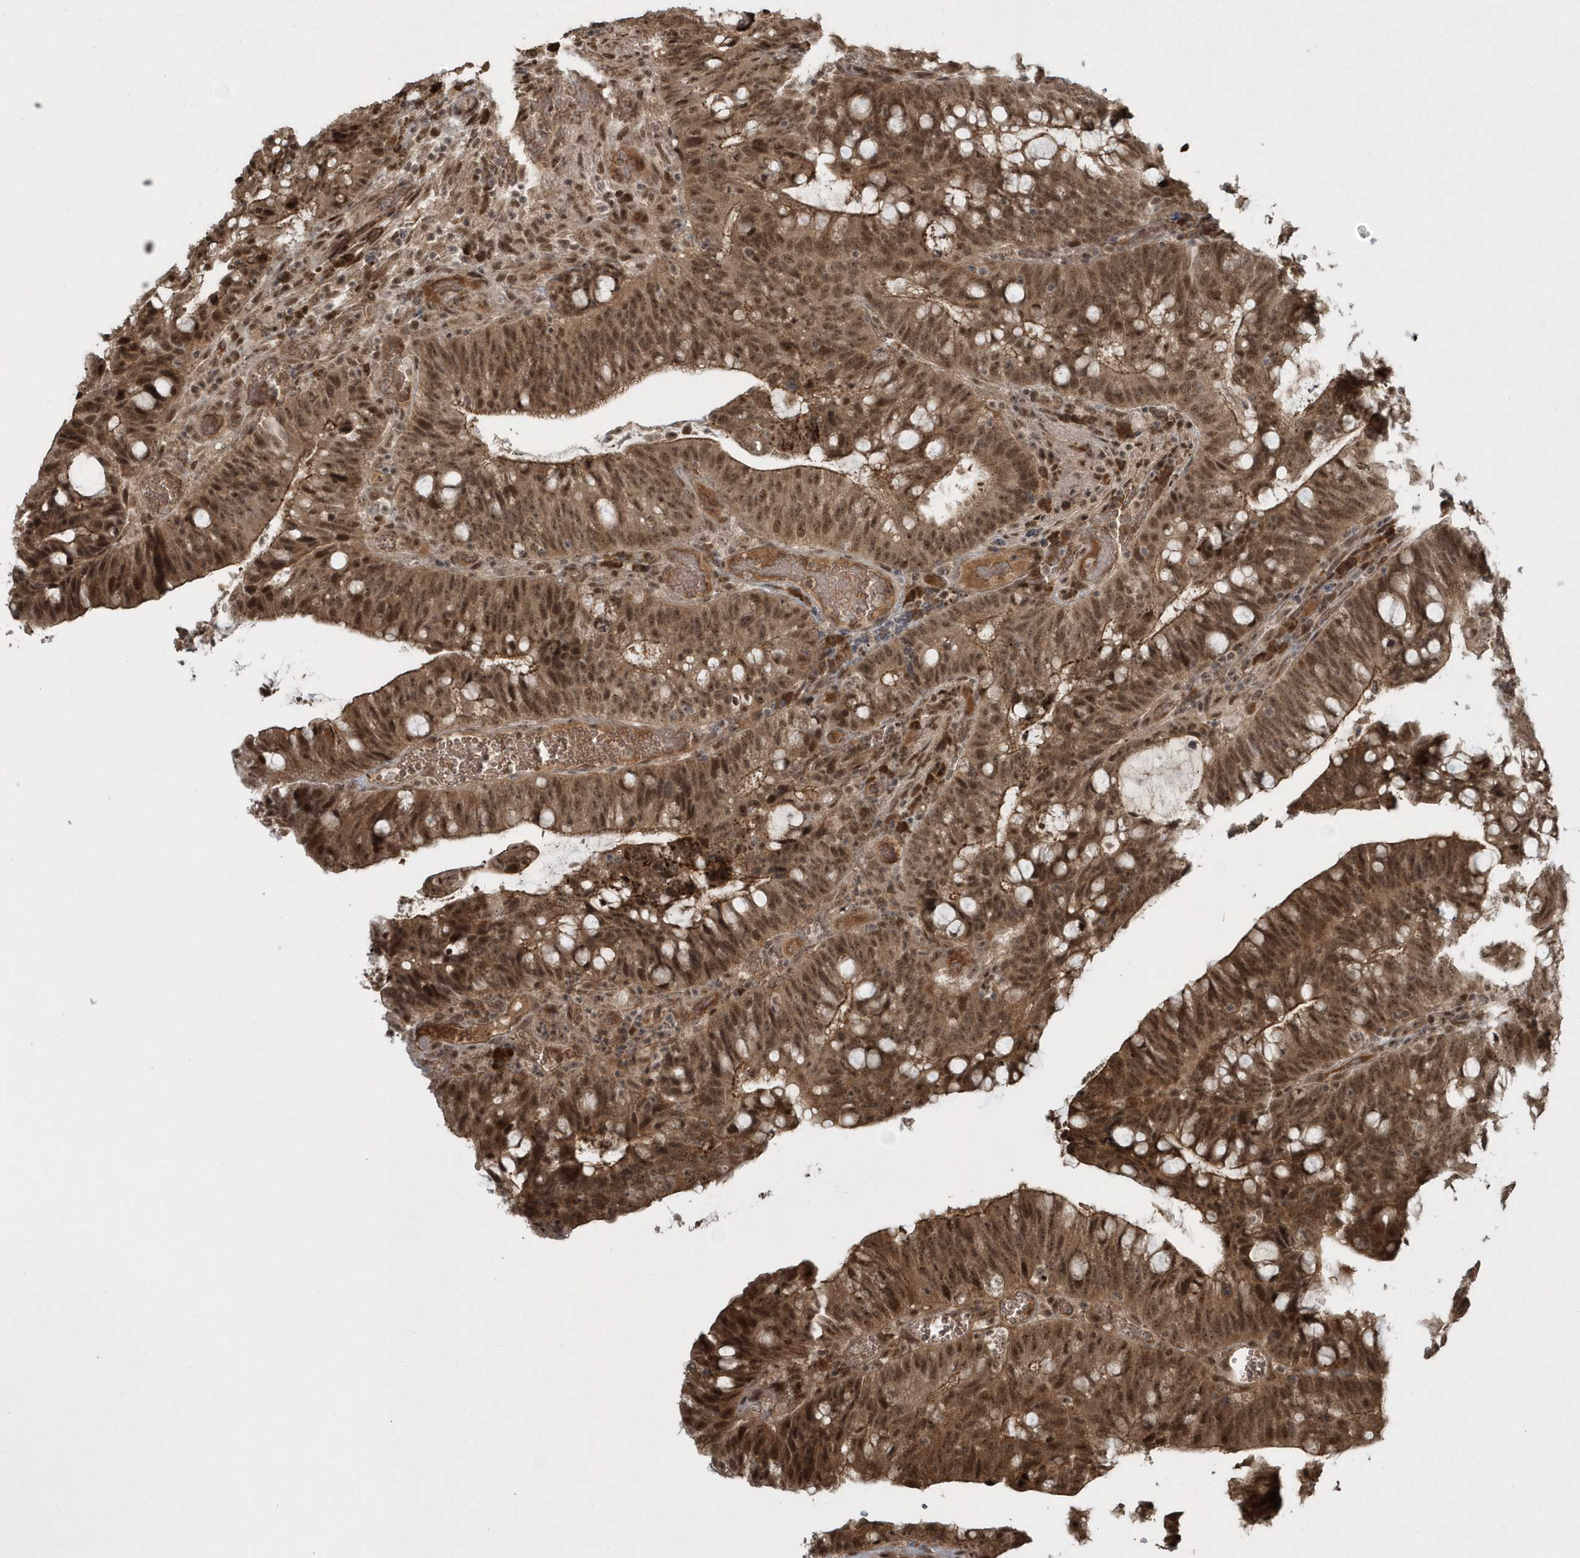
{"staining": {"intensity": "moderate", "quantity": ">75%", "location": "cytoplasmic/membranous,nuclear"}, "tissue": "colorectal cancer", "cell_type": "Tumor cells", "image_type": "cancer", "snomed": [{"axis": "morphology", "description": "Adenocarcinoma, NOS"}, {"axis": "topography", "description": "Colon"}], "caption": "Tumor cells show moderate cytoplasmic/membranous and nuclear expression in approximately >75% of cells in colorectal adenocarcinoma.", "gene": "EPB41L4A", "patient": {"sex": "female", "age": 66}}